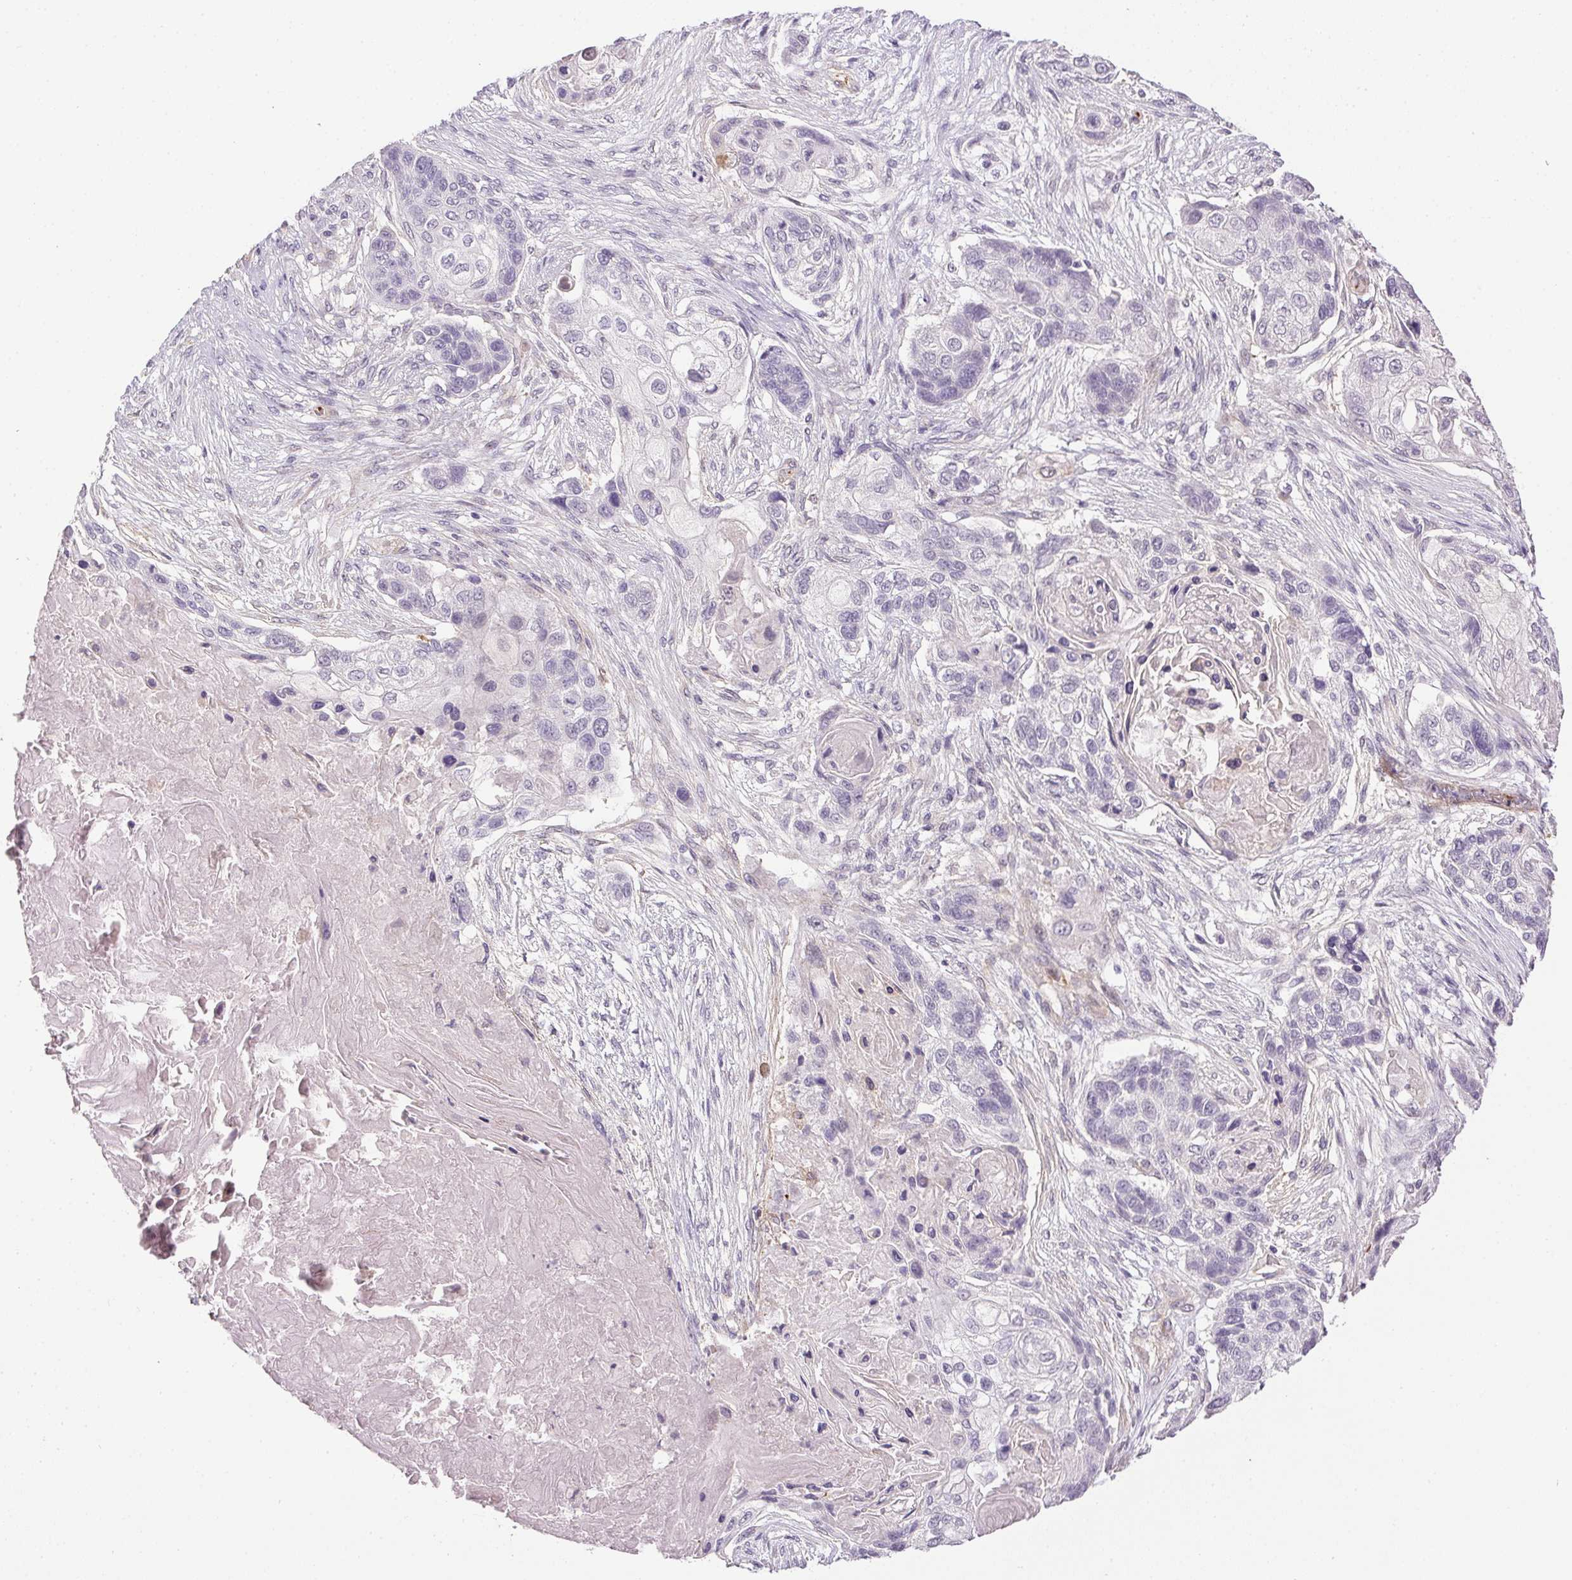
{"staining": {"intensity": "negative", "quantity": "none", "location": "none"}, "tissue": "lung cancer", "cell_type": "Tumor cells", "image_type": "cancer", "snomed": [{"axis": "morphology", "description": "Squamous cell carcinoma, NOS"}, {"axis": "topography", "description": "Lung"}], "caption": "There is no significant staining in tumor cells of lung cancer.", "gene": "PRL", "patient": {"sex": "male", "age": 69}}